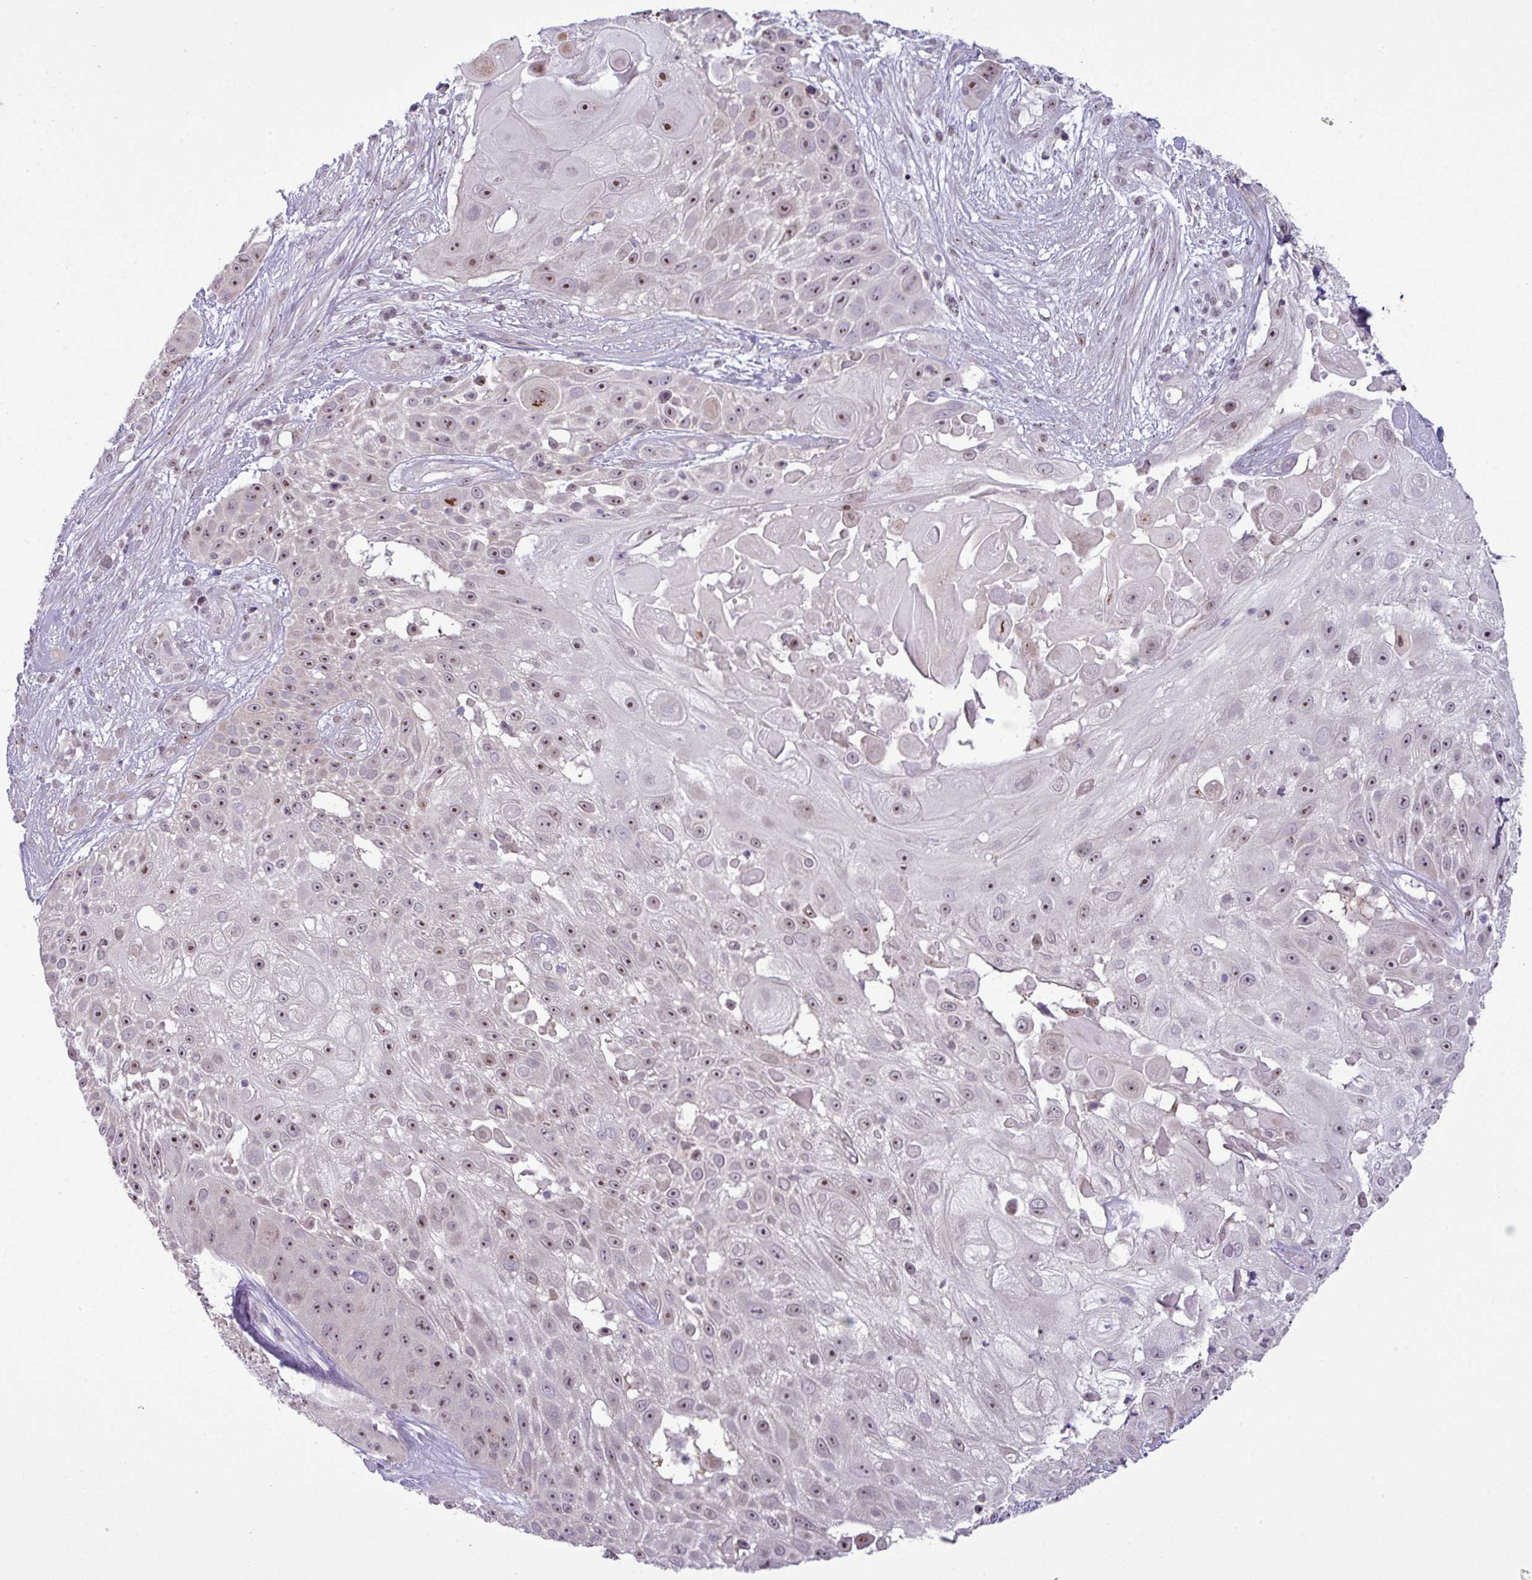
{"staining": {"intensity": "moderate", "quantity": "25%-75%", "location": "nuclear"}, "tissue": "skin cancer", "cell_type": "Tumor cells", "image_type": "cancer", "snomed": [{"axis": "morphology", "description": "Squamous cell carcinoma, NOS"}, {"axis": "topography", "description": "Skin"}], "caption": "Immunohistochemical staining of squamous cell carcinoma (skin) demonstrates moderate nuclear protein positivity in about 25%-75% of tumor cells.", "gene": "MAK16", "patient": {"sex": "female", "age": 86}}